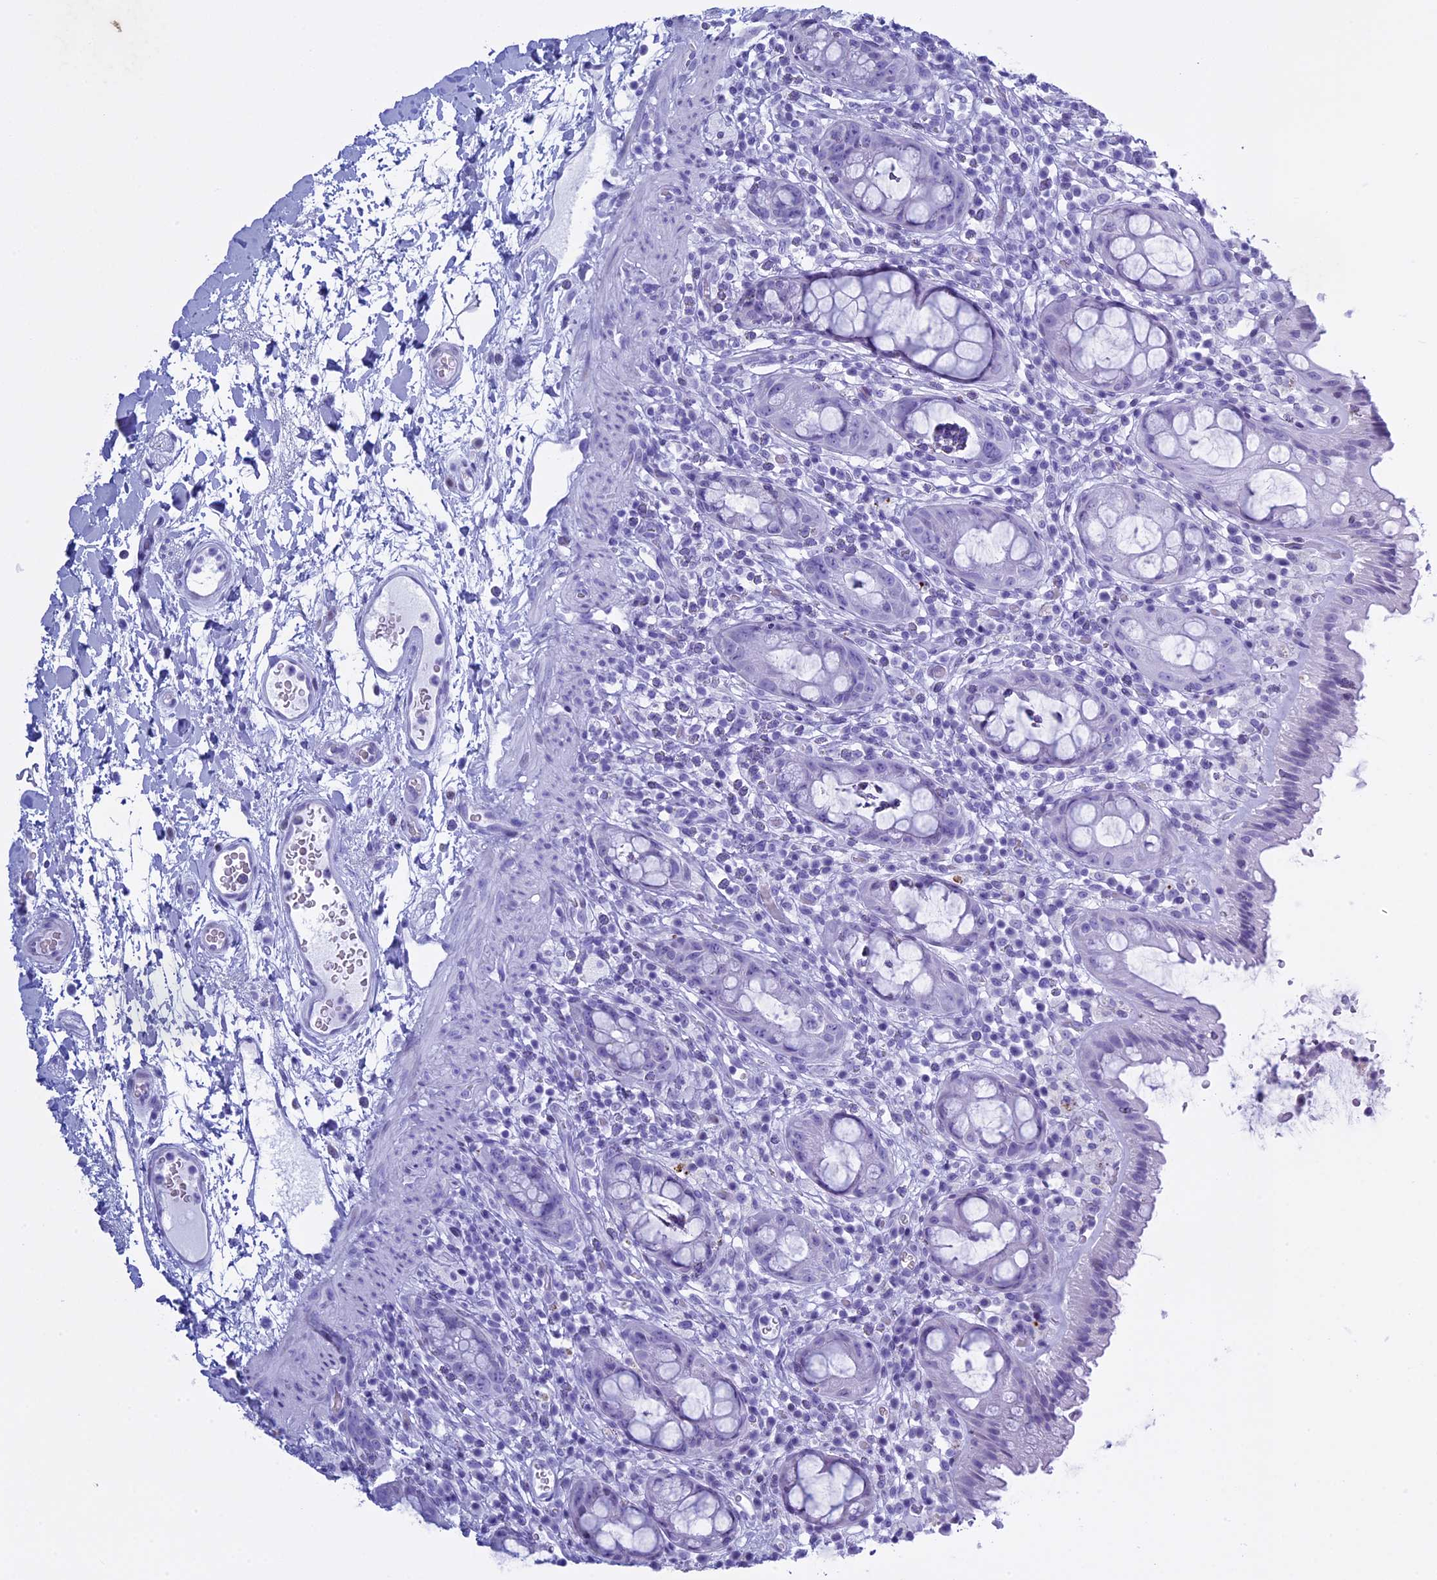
{"staining": {"intensity": "negative", "quantity": "none", "location": "none"}, "tissue": "rectum", "cell_type": "Glandular cells", "image_type": "normal", "snomed": [{"axis": "morphology", "description": "Normal tissue, NOS"}, {"axis": "topography", "description": "Rectum"}], "caption": "This micrograph is of unremarkable rectum stained with immunohistochemistry to label a protein in brown with the nuclei are counter-stained blue. There is no positivity in glandular cells. The staining was performed using DAB (3,3'-diaminobenzidine) to visualize the protein expression in brown, while the nuclei were stained in blue with hematoxylin (Magnification: 20x).", "gene": "KCTD21", "patient": {"sex": "female", "age": 57}}